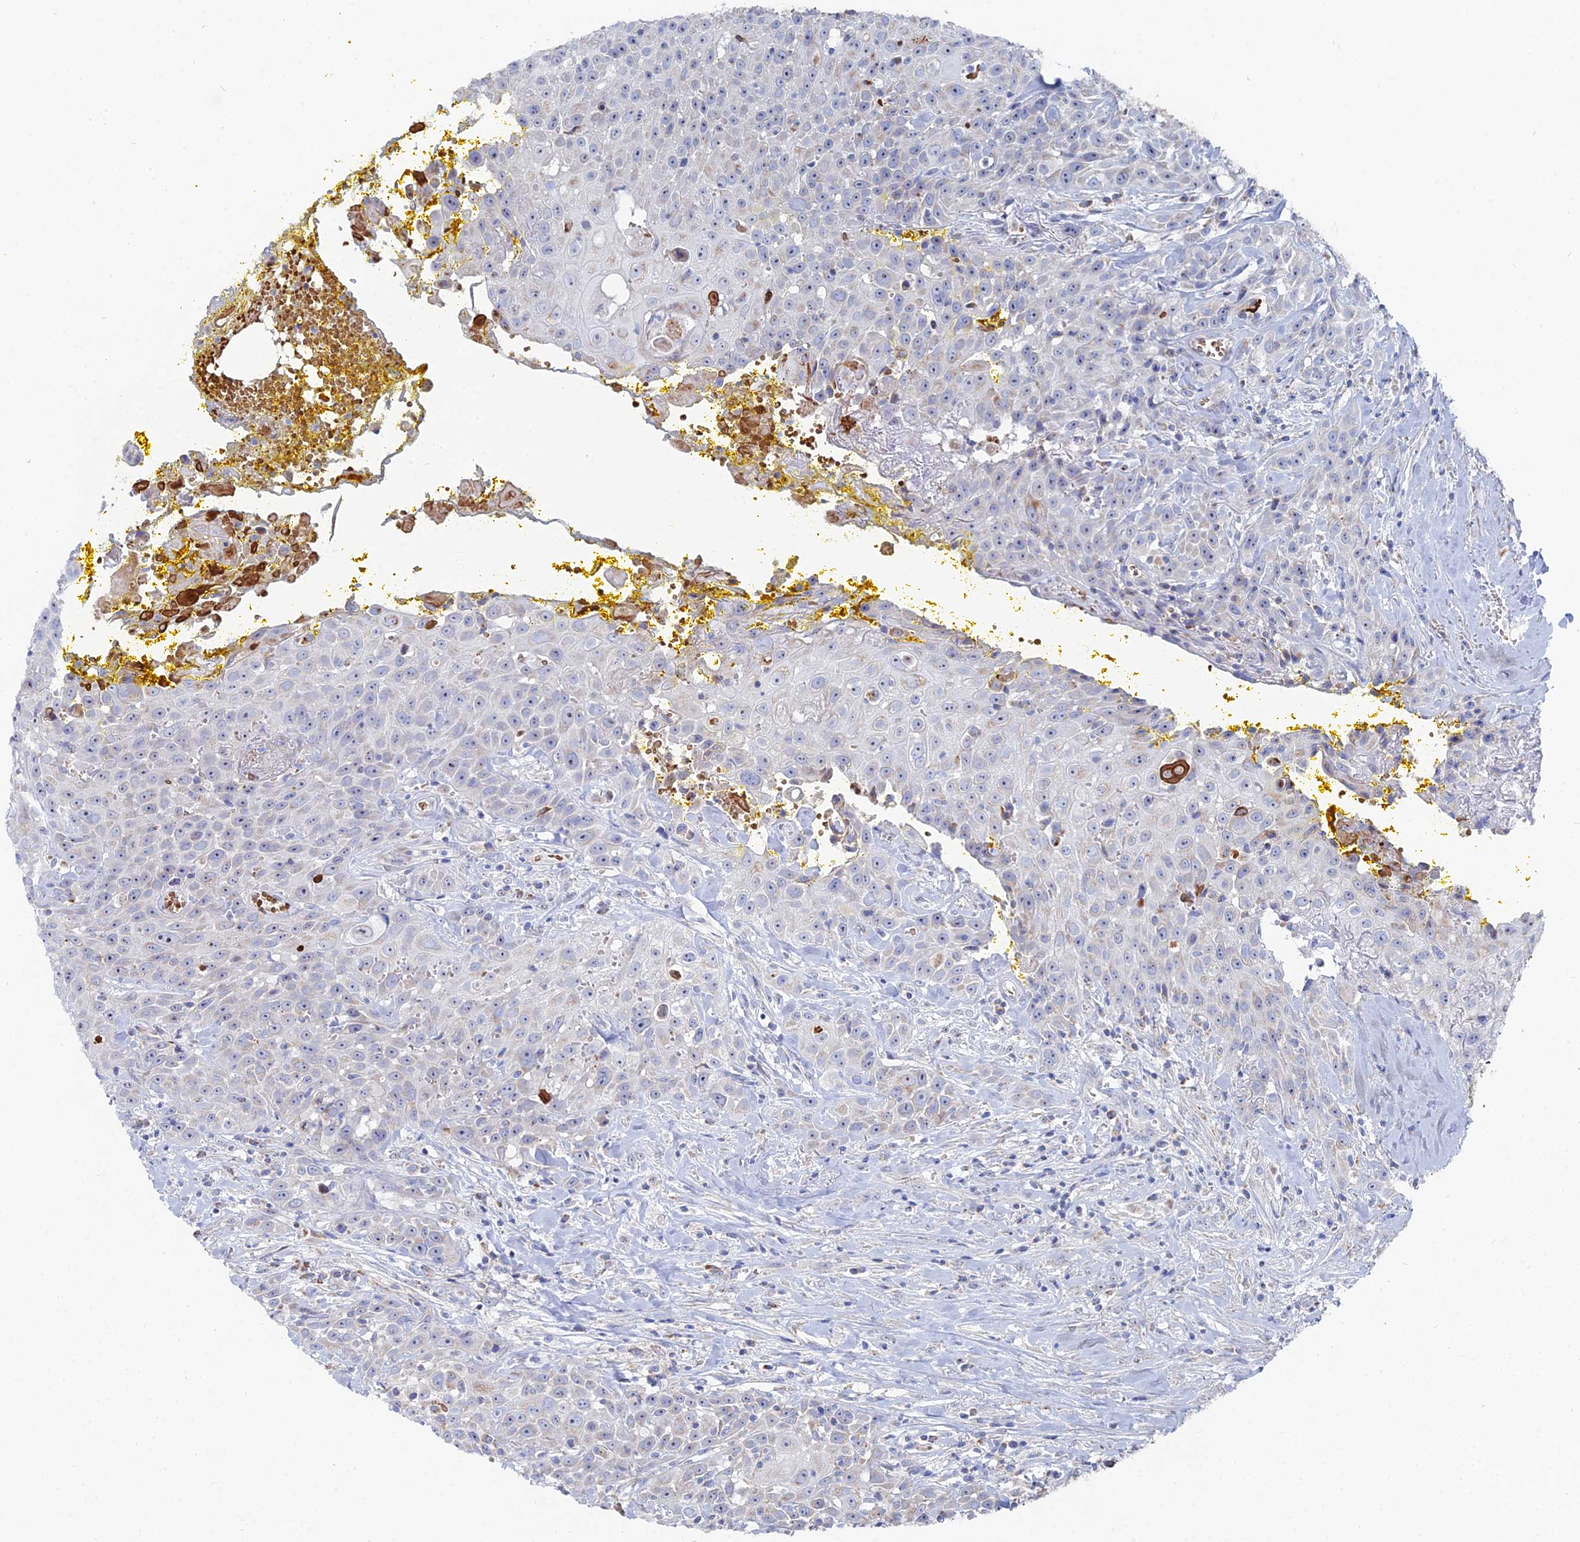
{"staining": {"intensity": "moderate", "quantity": "<25%", "location": "cytoplasmic/membranous"}, "tissue": "head and neck cancer", "cell_type": "Tumor cells", "image_type": "cancer", "snomed": [{"axis": "morphology", "description": "Squamous cell carcinoma, NOS"}, {"axis": "topography", "description": "Oral tissue"}, {"axis": "topography", "description": "Head-Neck"}], "caption": "Immunohistochemical staining of human head and neck cancer shows low levels of moderate cytoplasmic/membranous protein expression in approximately <25% of tumor cells.", "gene": "MPC1", "patient": {"sex": "female", "age": 82}}